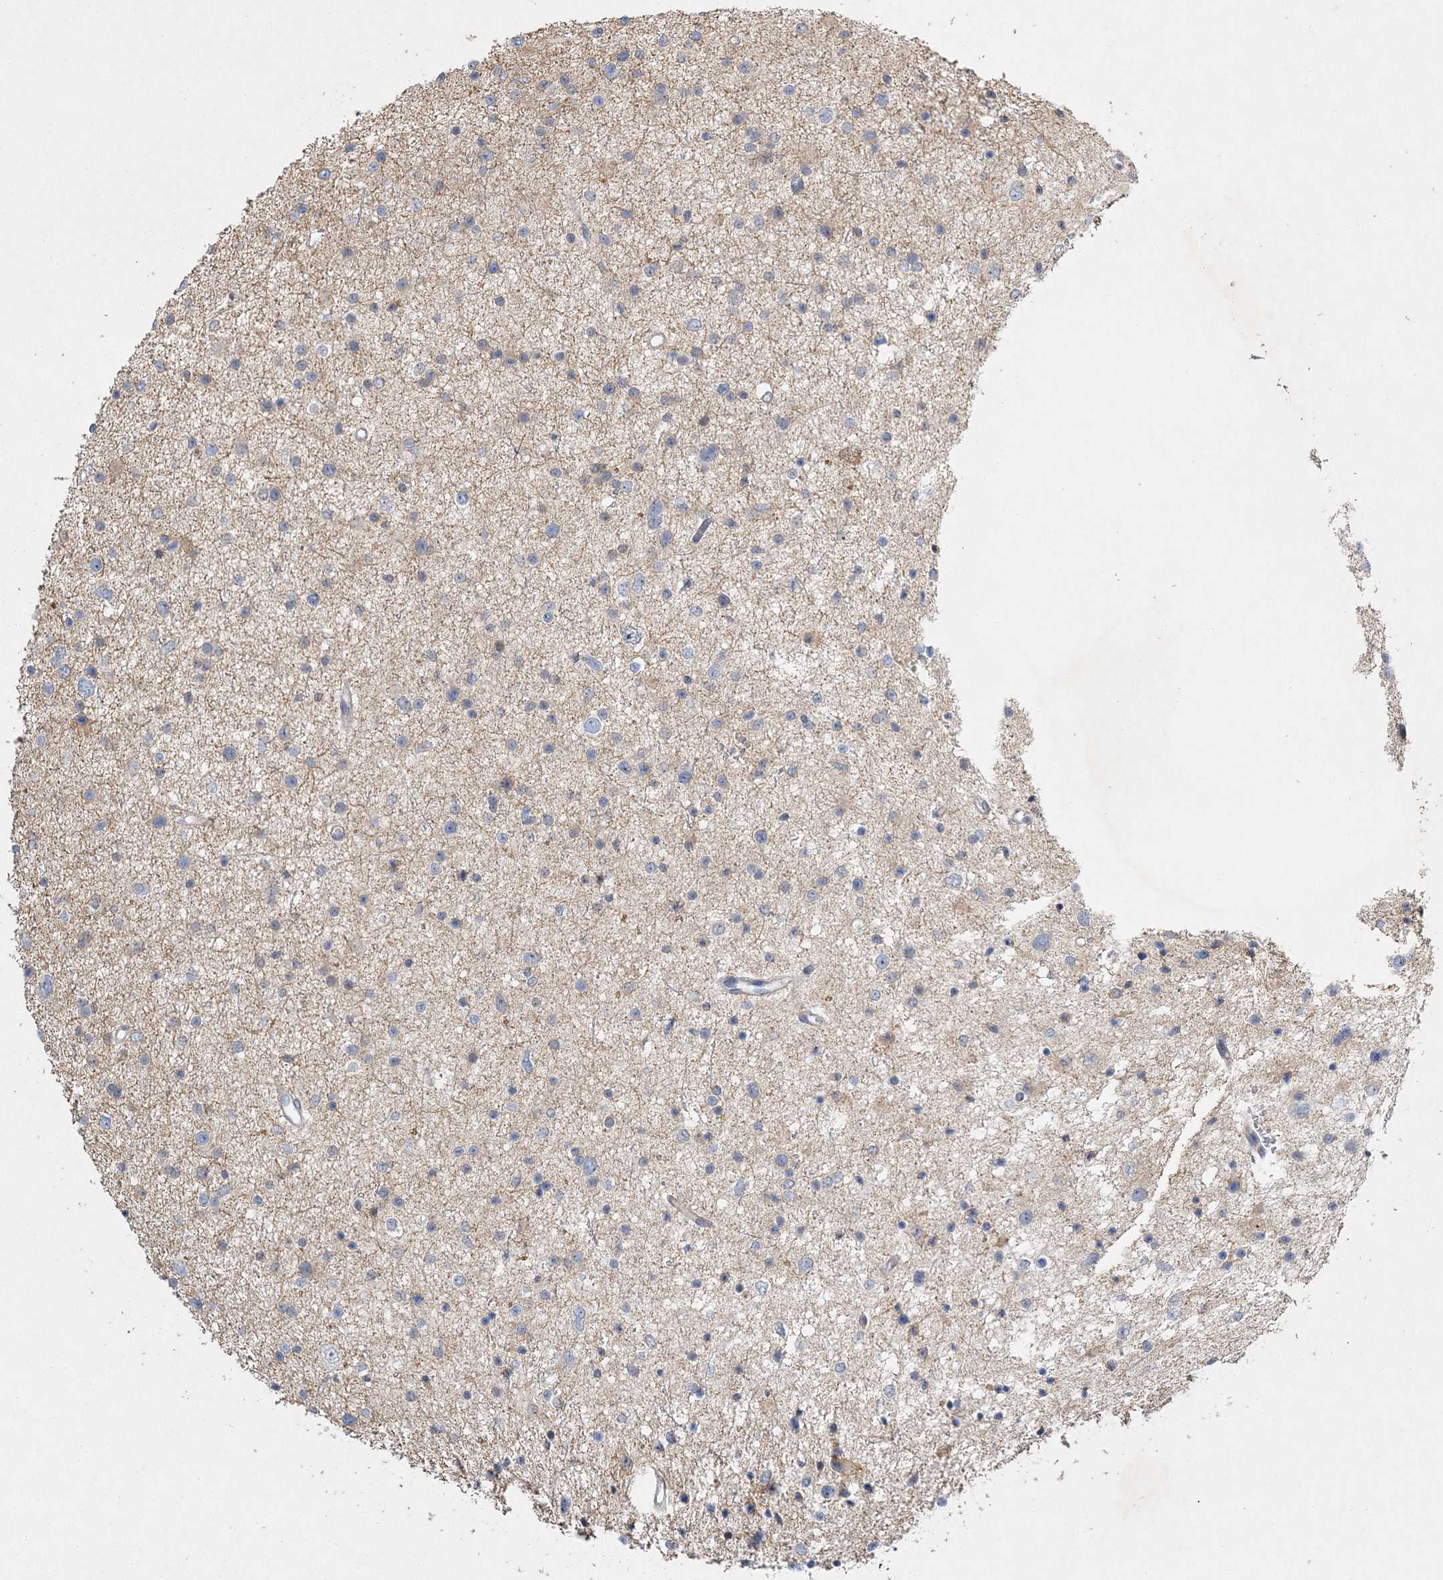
{"staining": {"intensity": "negative", "quantity": "none", "location": "none"}, "tissue": "glioma", "cell_type": "Tumor cells", "image_type": "cancer", "snomed": [{"axis": "morphology", "description": "Glioma, malignant, Low grade"}, {"axis": "topography", "description": "Brain"}], "caption": "Histopathology image shows no significant protein staining in tumor cells of malignant glioma (low-grade). (DAB (3,3'-diaminobenzidine) IHC, high magnification).", "gene": "MAT2B", "patient": {"sex": "female", "age": 37}}